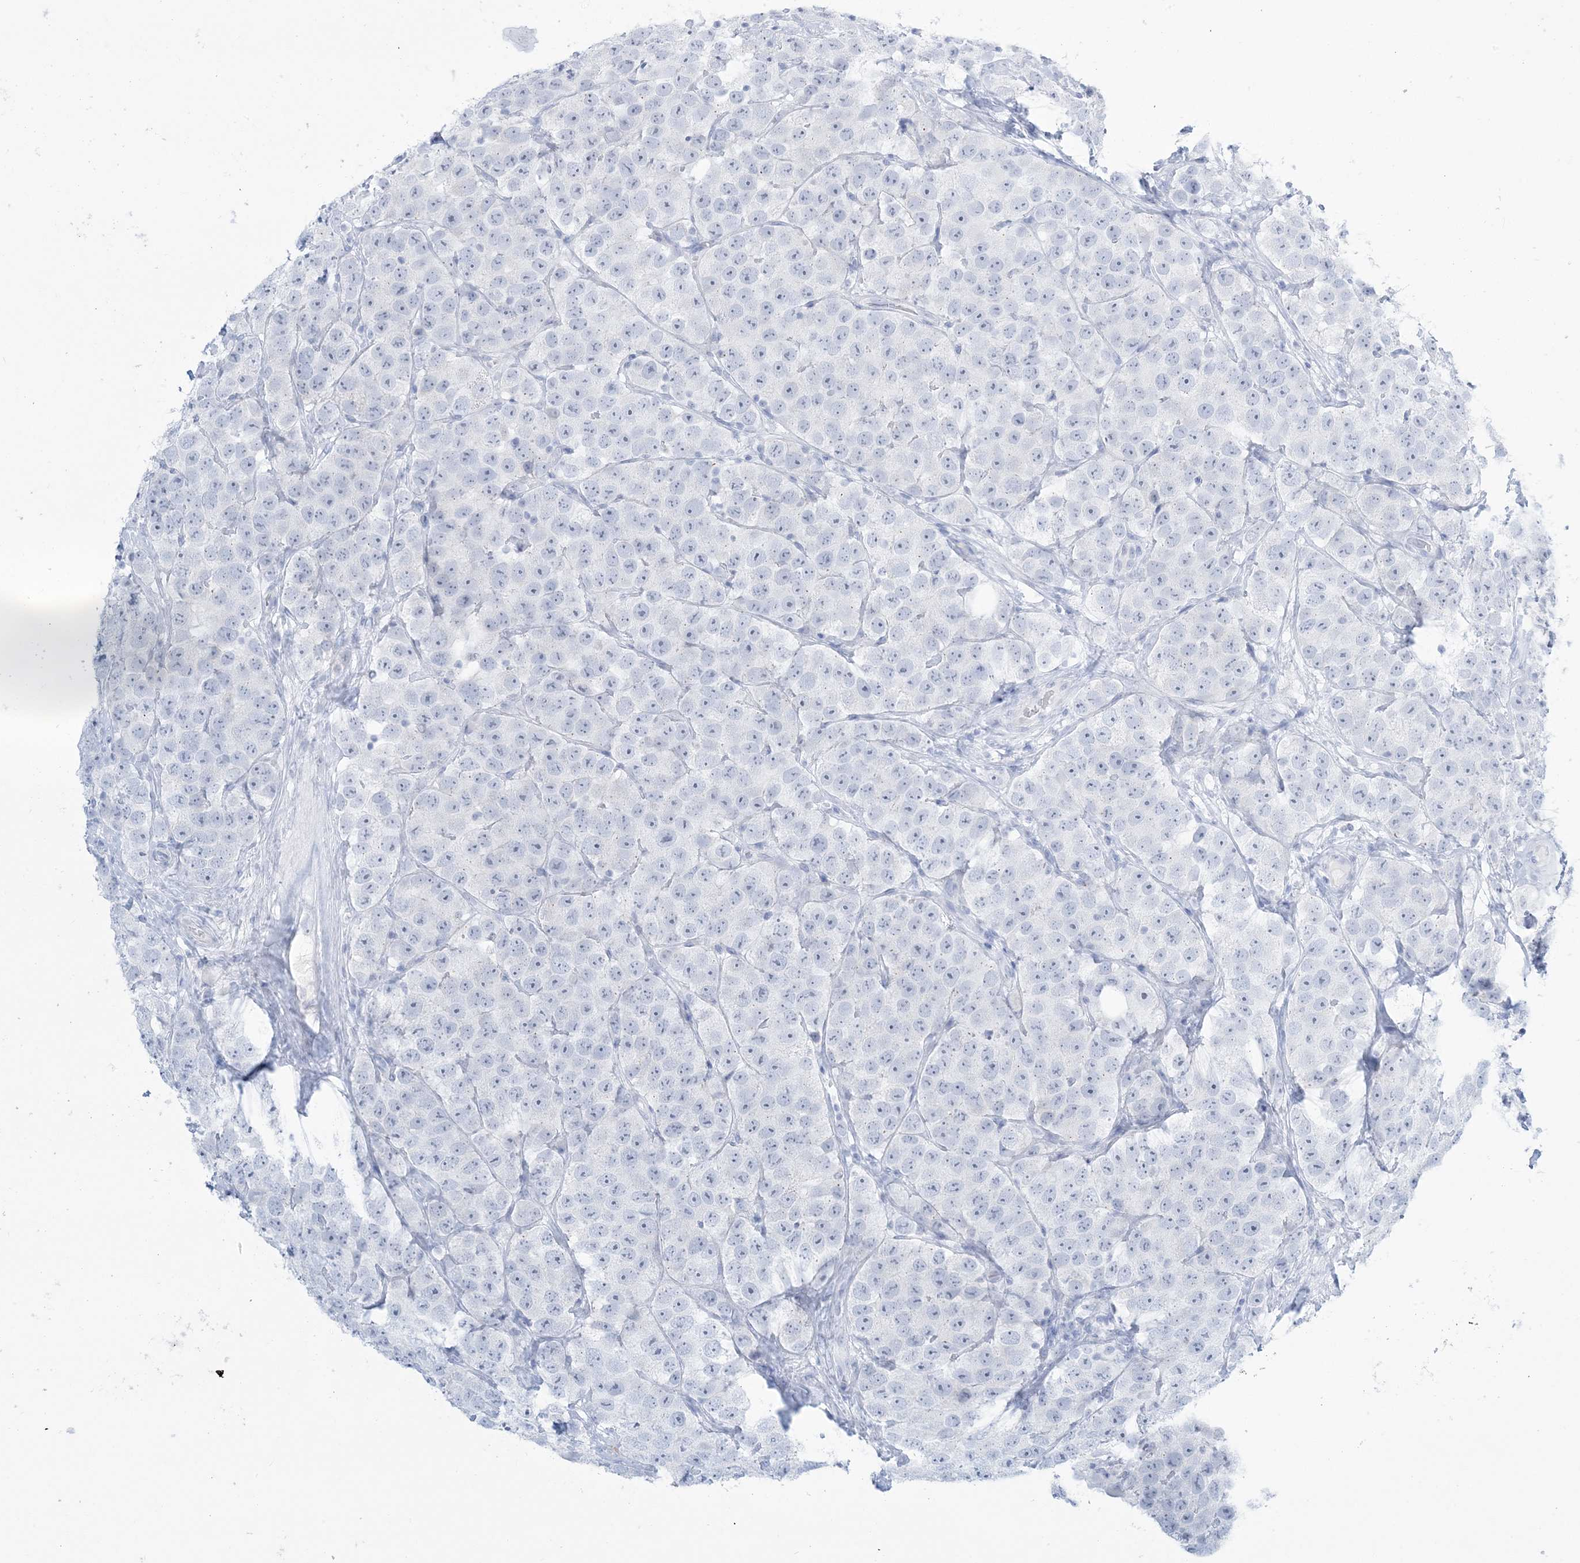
{"staining": {"intensity": "negative", "quantity": "none", "location": "none"}, "tissue": "testis cancer", "cell_type": "Tumor cells", "image_type": "cancer", "snomed": [{"axis": "morphology", "description": "Seminoma, NOS"}, {"axis": "topography", "description": "Testis"}], "caption": "High magnification brightfield microscopy of testis seminoma stained with DAB (3,3'-diaminobenzidine) (brown) and counterstained with hematoxylin (blue): tumor cells show no significant positivity.", "gene": "AGXT", "patient": {"sex": "male", "age": 28}}